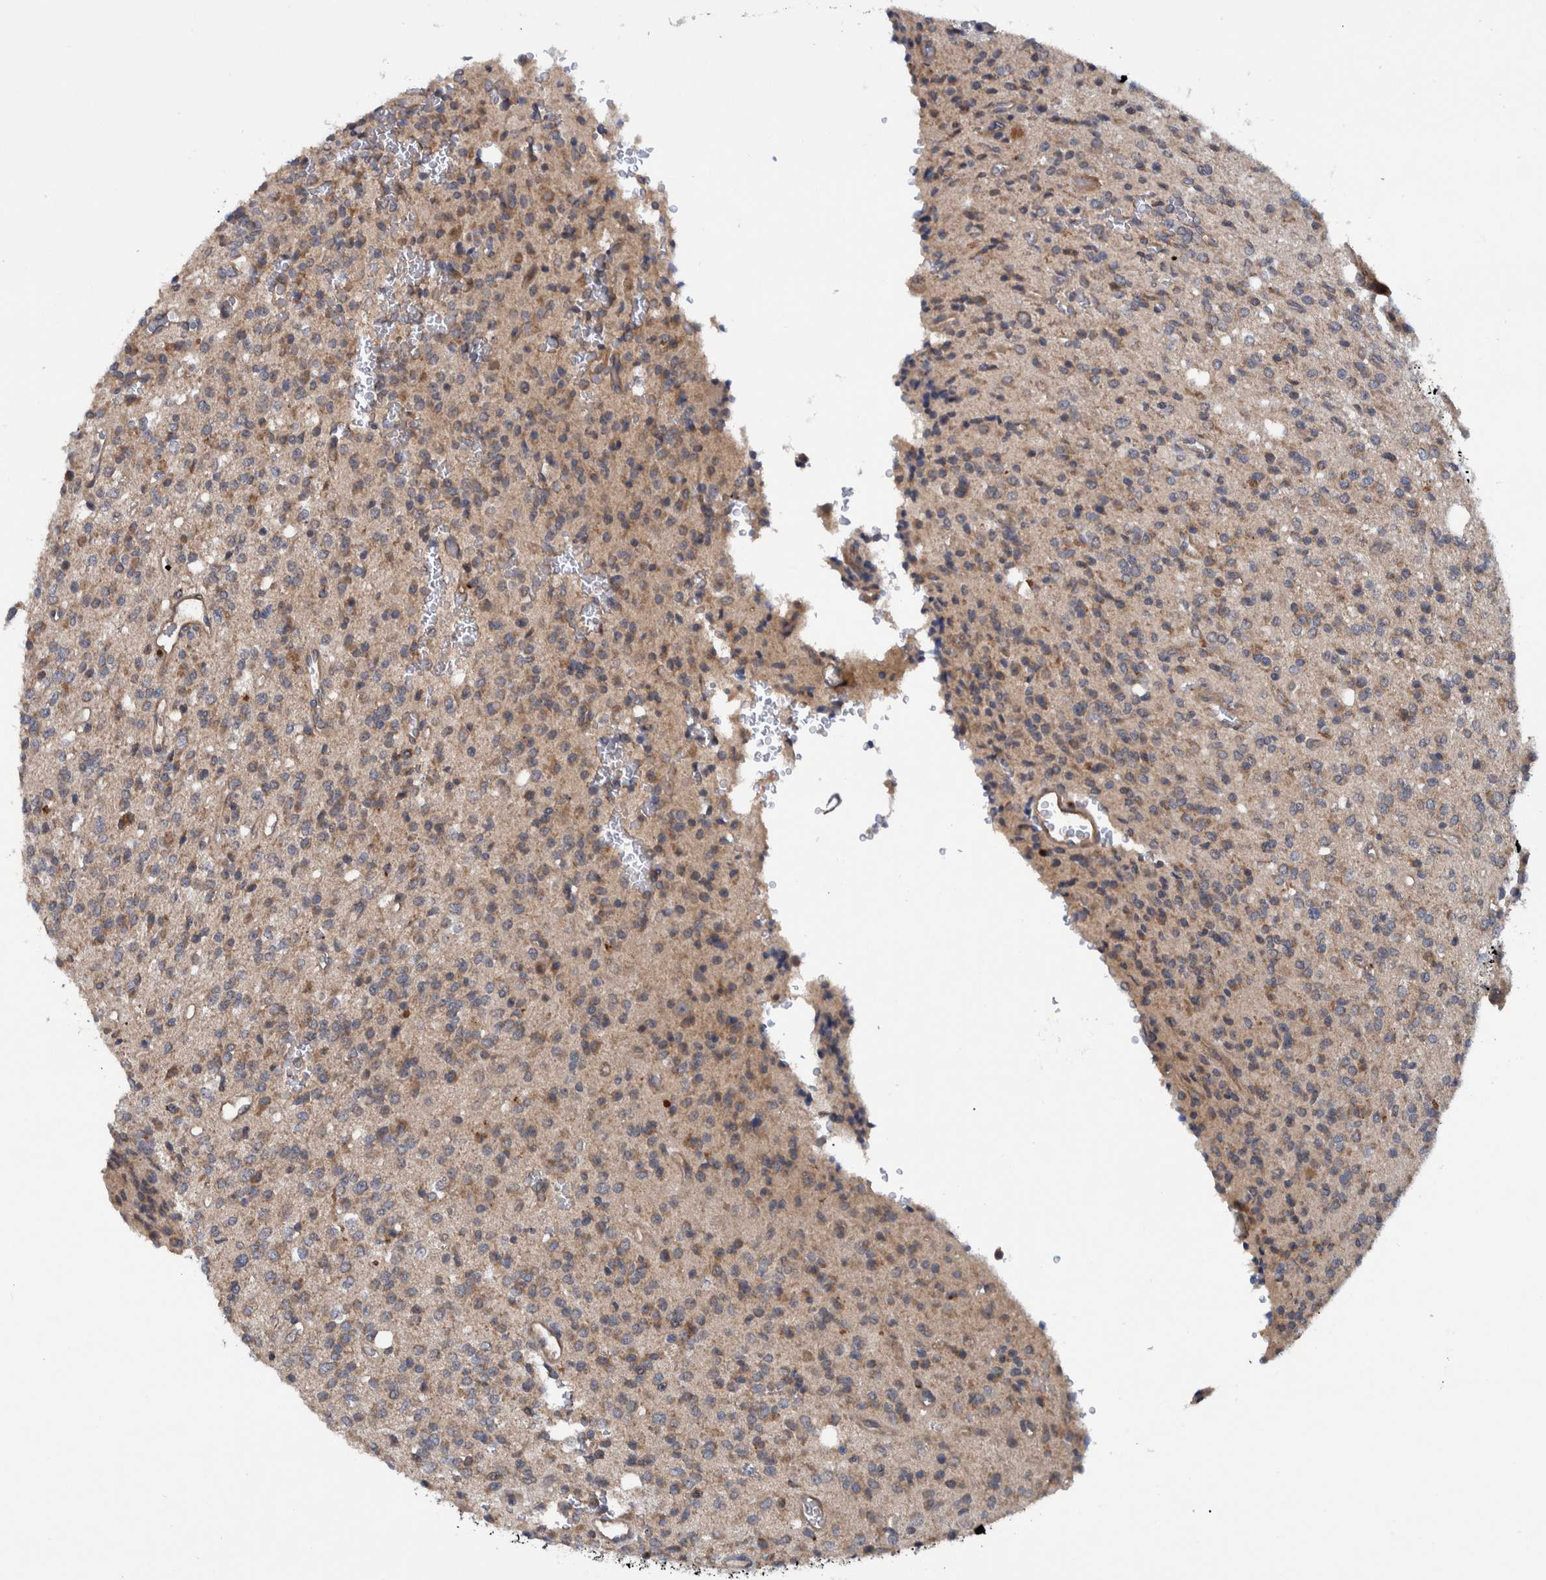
{"staining": {"intensity": "weak", "quantity": ">75%", "location": "cytoplasmic/membranous"}, "tissue": "glioma", "cell_type": "Tumor cells", "image_type": "cancer", "snomed": [{"axis": "morphology", "description": "Glioma, malignant, High grade"}, {"axis": "topography", "description": "Brain"}], "caption": "The image demonstrates a brown stain indicating the presence of a protein in the cytoplasmic/membranous of tumor cells in glioma. The staining is performed using DAB (3,3'-diaminobenzidine) brown chromogen to label protein expression. The nuclei are counter-stained blue using hematoxylin.", "gene": "ITIH3", "patient": {"sex": "male", "age": 34}}